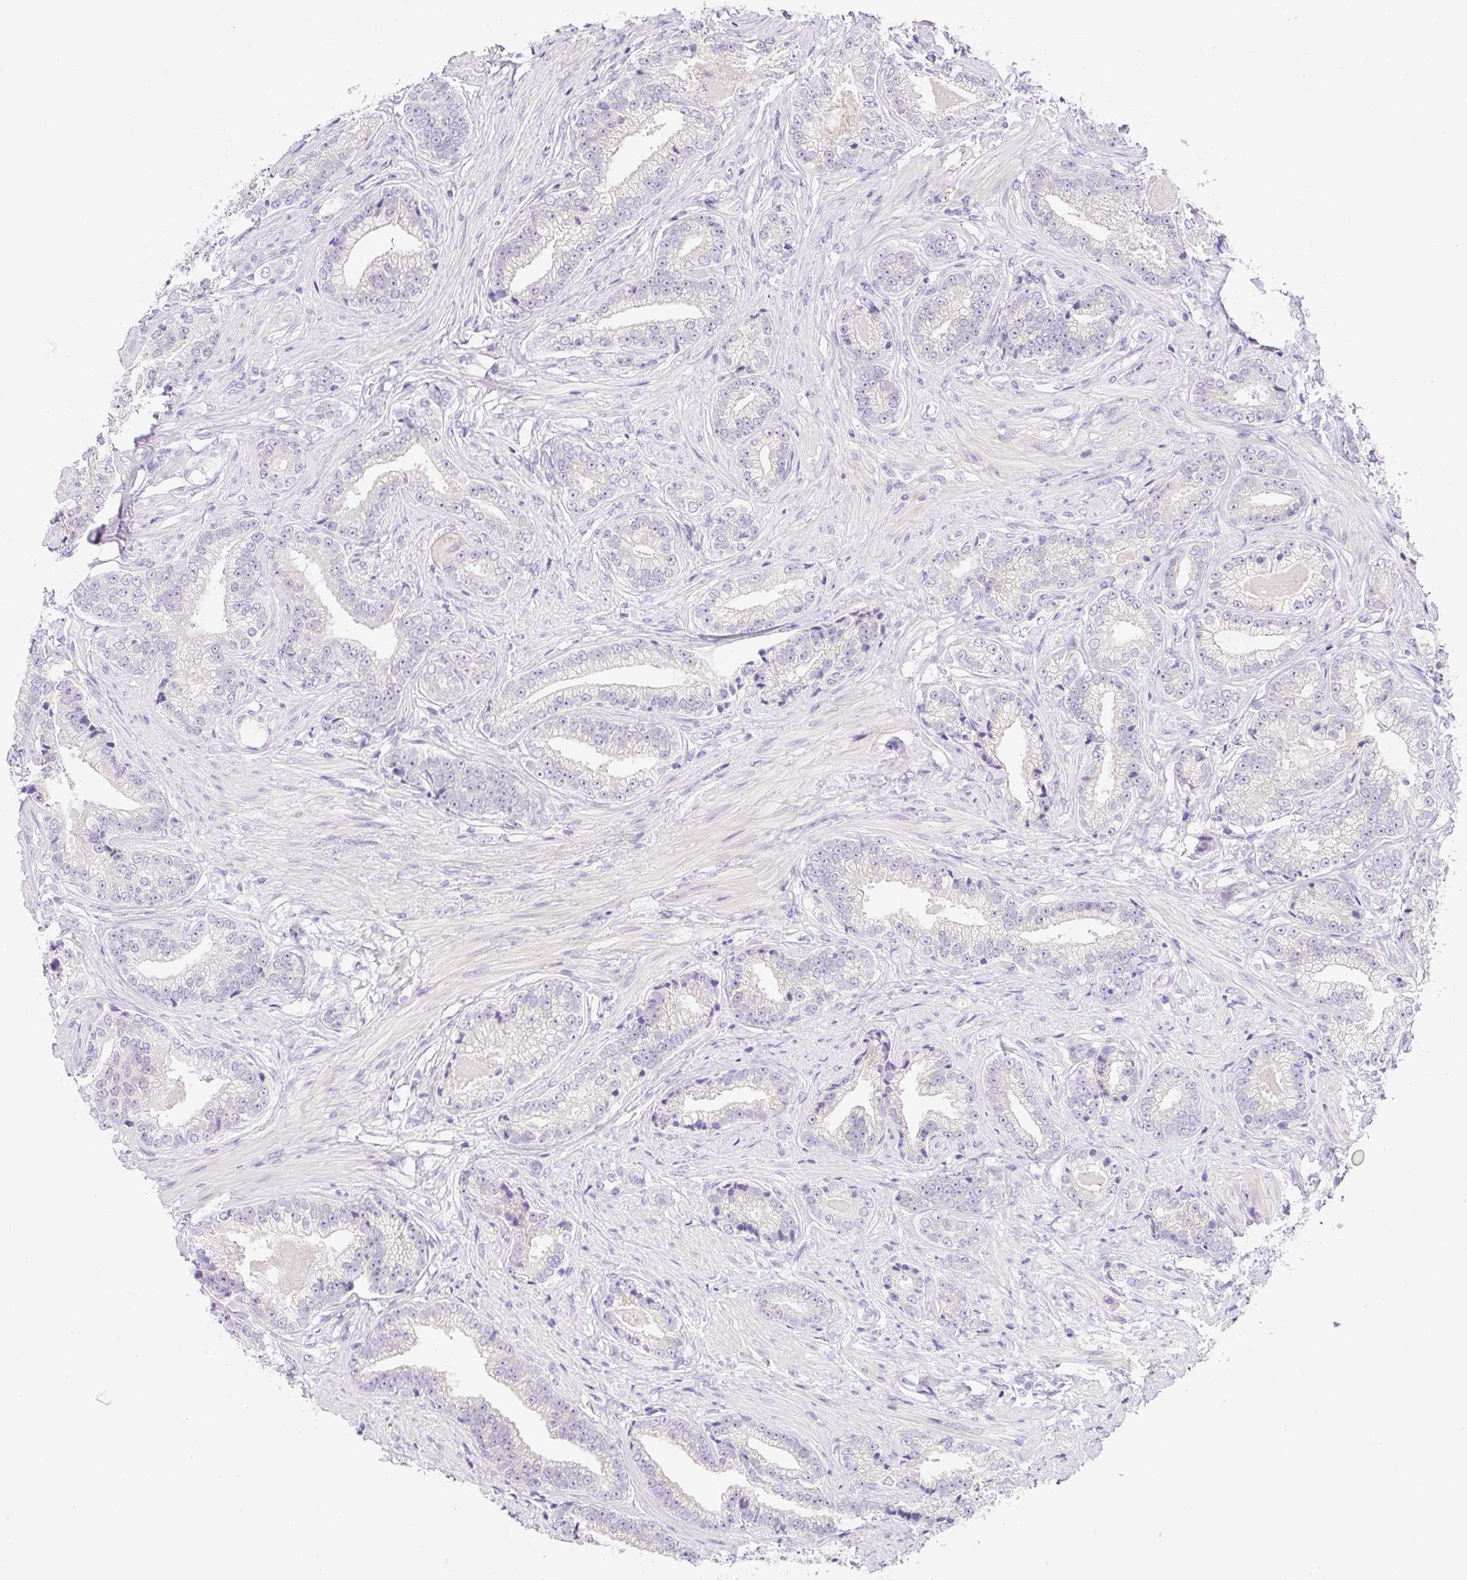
{"staining": {"intensity": "negative", "quantity": "none", "location": "none"}, "tissue": "prostate cancer", "cell_type": "Tumor cells", "image_type": "cancer", "snomed": [{"axis": "morphology", "description": "Adenocarcinoma, Low grade"}, {"axis": "topography", "description": "Prostate"}], "caption": "An image of prostate cancer (low-grade adenocarcinoma) stained for a protein displays no brown staining in tumor cells.", "gene": "NDST3", "patient": {"sex": "male", "age": 61}}